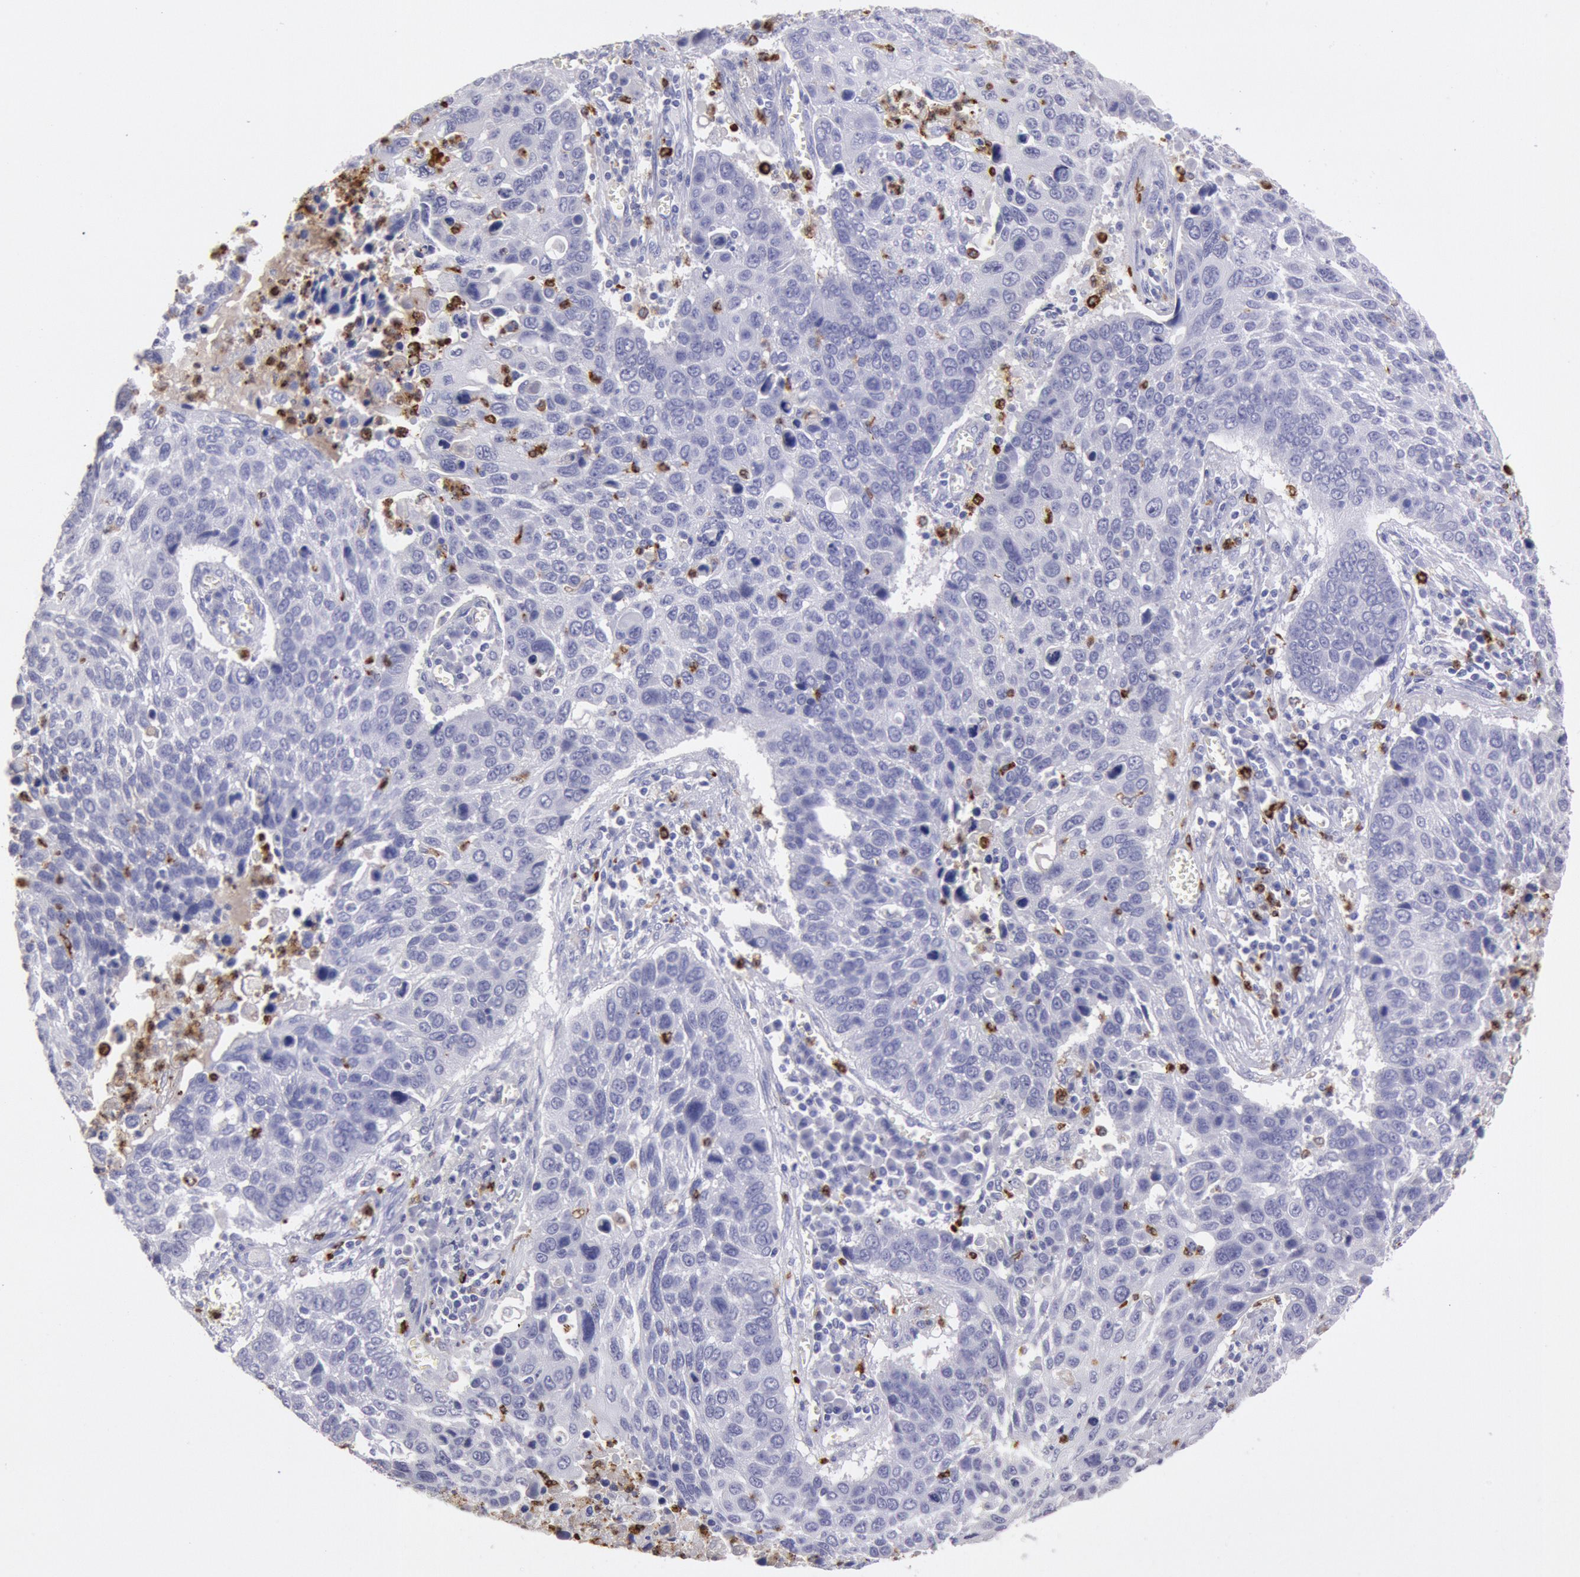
{"staining": {"intensity": "negative", "quantity": "none", "location": "none"}, "tissue": "lung cancer", "cell_type": "Tumor cells", "image_type": "cancer", "snomed": [{"axis": "morphology", "description": "Squamous cell carcinoma, NOS"}, {"axis": "topography", "description": "Lung"}], "caption": "Lung cancer stained for a protein using immunohistochemistry (IHC) exhibits no staining tumor cells.", "gene": "FCN1", "patient": {"sex": "male", "age": 68}}